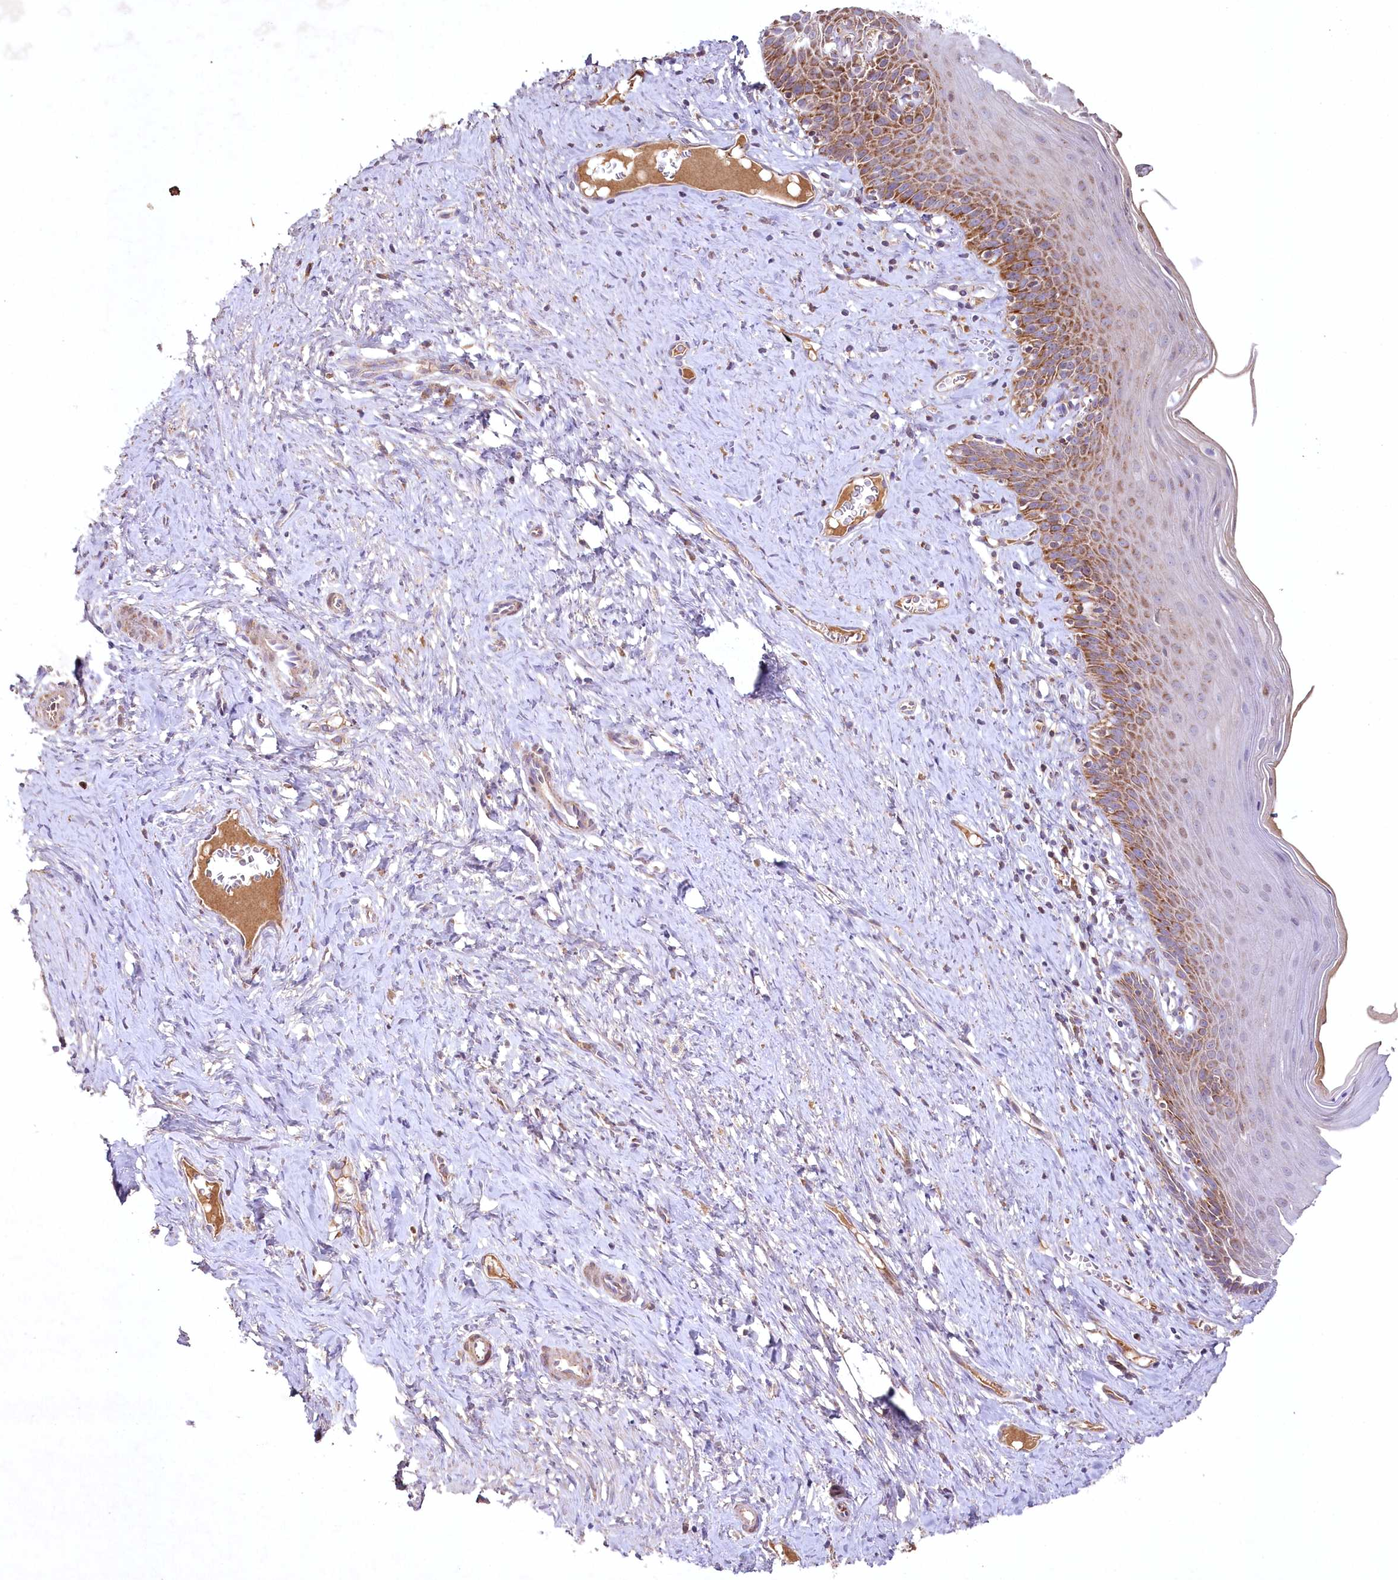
{"staining": {"intensity": "weak", "quantity": ">75%", "location": "cytoplasmic/membranous"}, "tissue": "cervix", "cell_type": "Glandular cells", "image_type": "normal", "snomed": [{"axis": "morphology", "description": "Normal tissue, NOS"}, {"axis": "topography", "description": "Cervix"}], "caption": "Unremarkable cervix shows weak cytoplasmic/membranous staining in about >75% of glandular cells (brown staining indicates protein expression, while blue staining denotes nuclei)..", "gene": "MRPL44", "patient": {"sex": "female", "age": 42}}